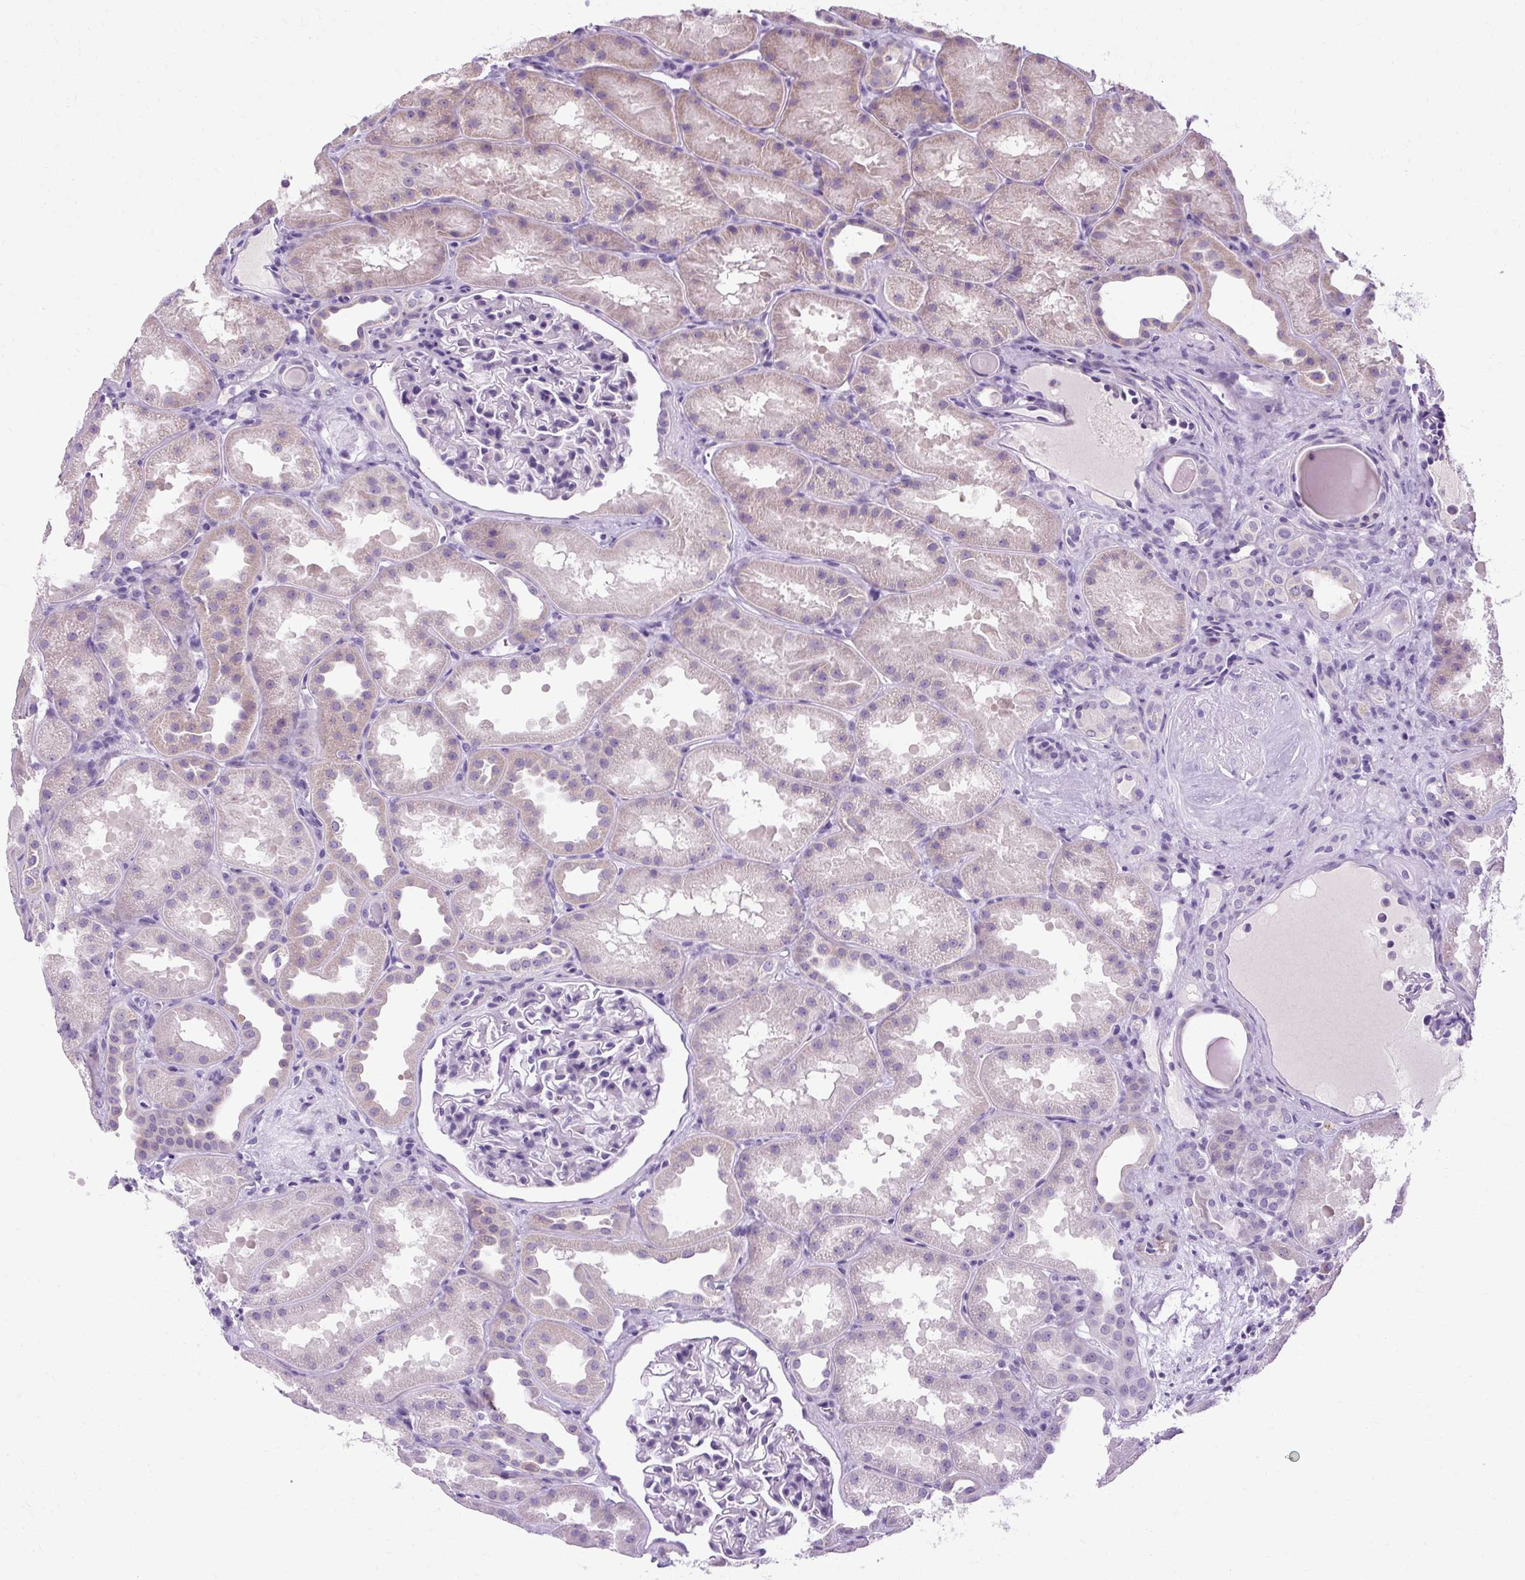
{"staining": {"intensity": "negative", "quantity": "none", "location": "none"}, "tissue": "kidney", "cell_type": "Cells in glomeruli", "image_type": "normal", "snomed": [{"axis": "morphology", "description": "Normal tissue, NOS"}, {"axis": "topography", "description": "Kidney"}], "caption": "The immunohistochemistry (IHC) micrograph has no significant expression in cells in glomeruli of kidney. The staining is performed using DAB brown chromogen with nuclei counter-stained in using hematoxylin.", "gene": "B3GNT4", "patient": {"sex": "male", "age": 61}}